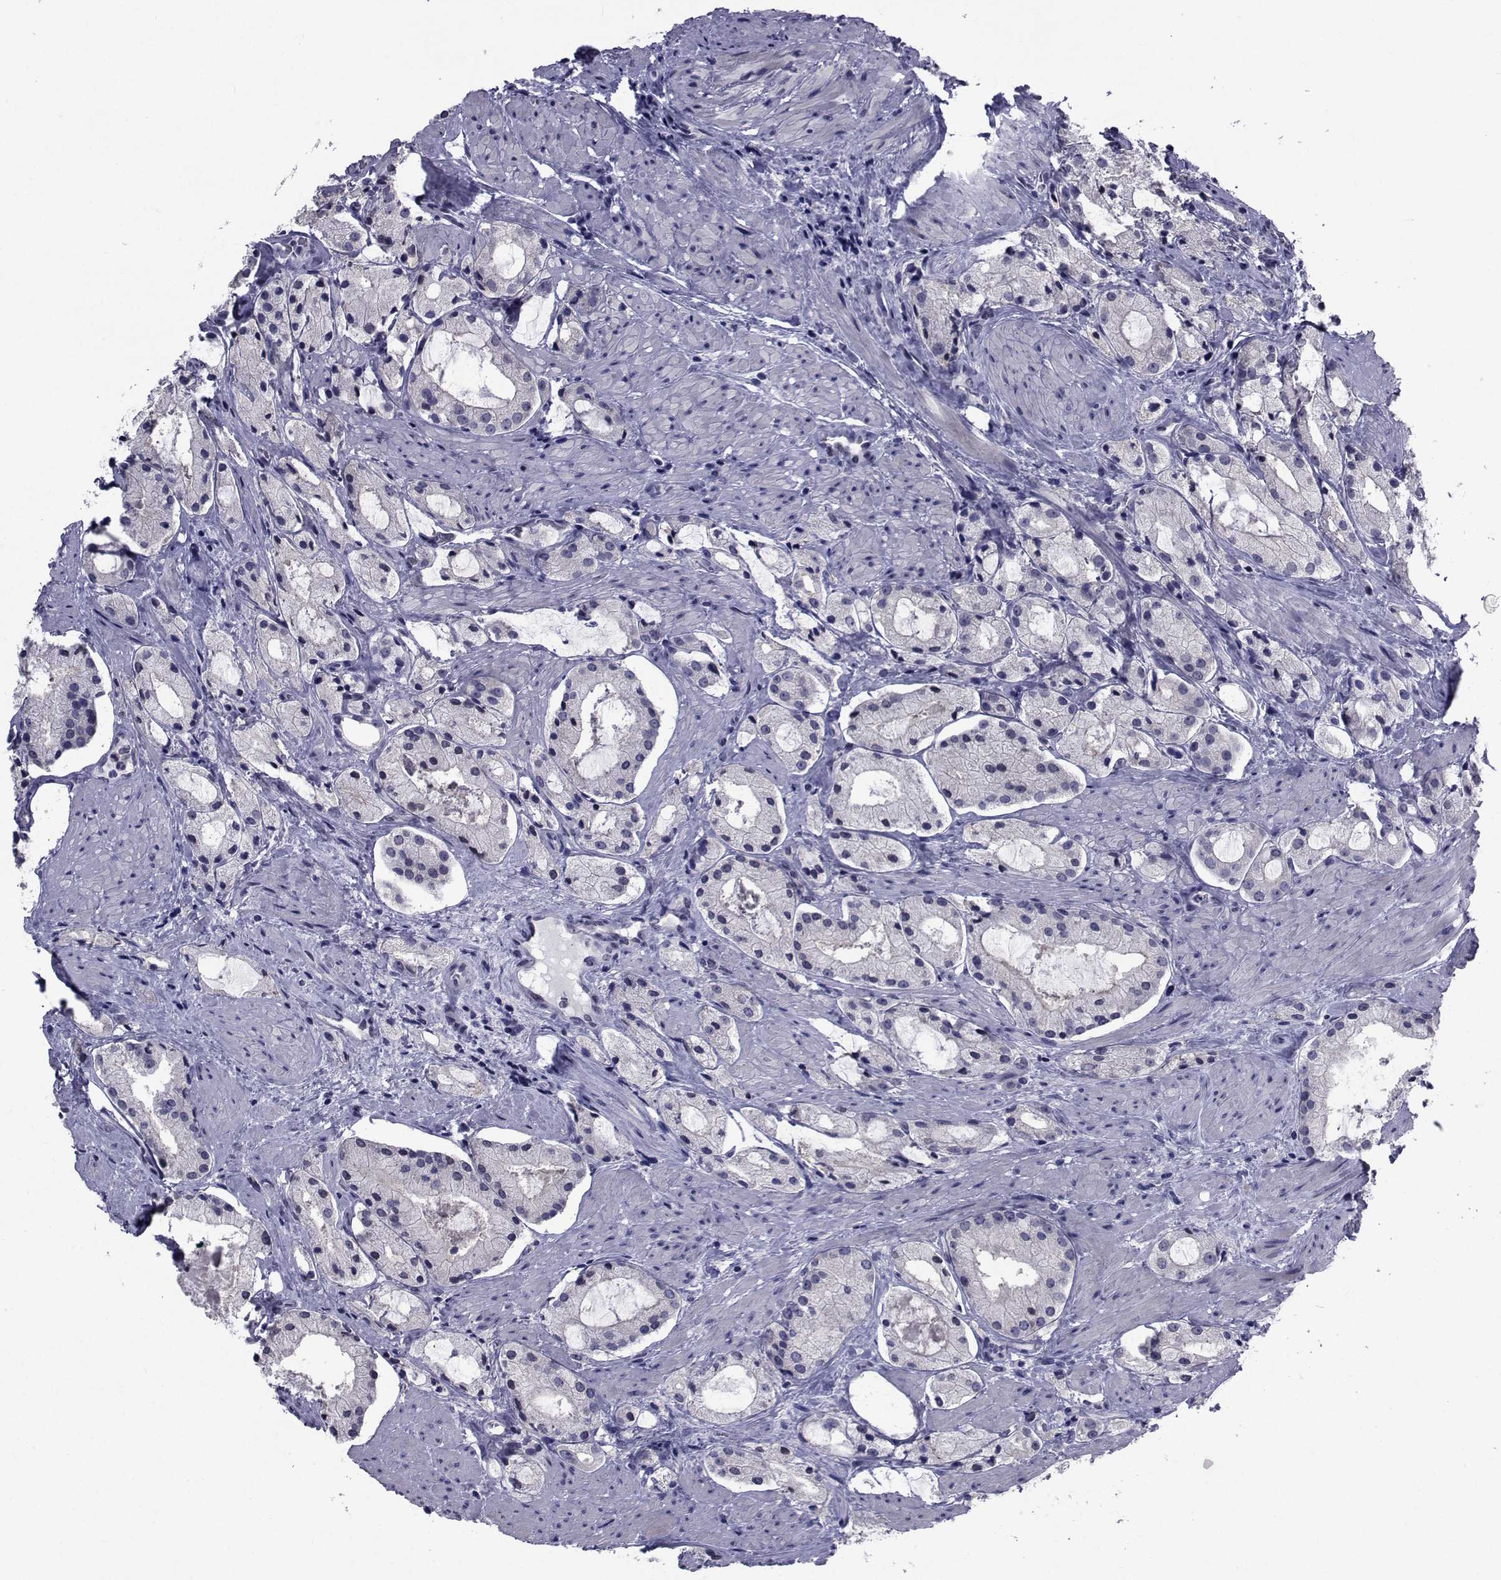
{"staining": {"intensity": "negative", "quantity": "none", "location": "none"}, "tissue": "prostate cancer", "cell_type": "Tumor cells", "image_type": "cancer", "snomed": [{"axis": "morphology", "description": "Adenocarcinoma, NOS"}, {"axis": "morphology", "description": "Adenocarcinoma, High grade"}, {"axis": "topography", "description": "Prostate"}], "caption": "The histopathology image reveals no significant expression in tumor cells of prostate cancer.", "gene": "SEMA5B", "patient": {"sex": "male", "age": 64}}